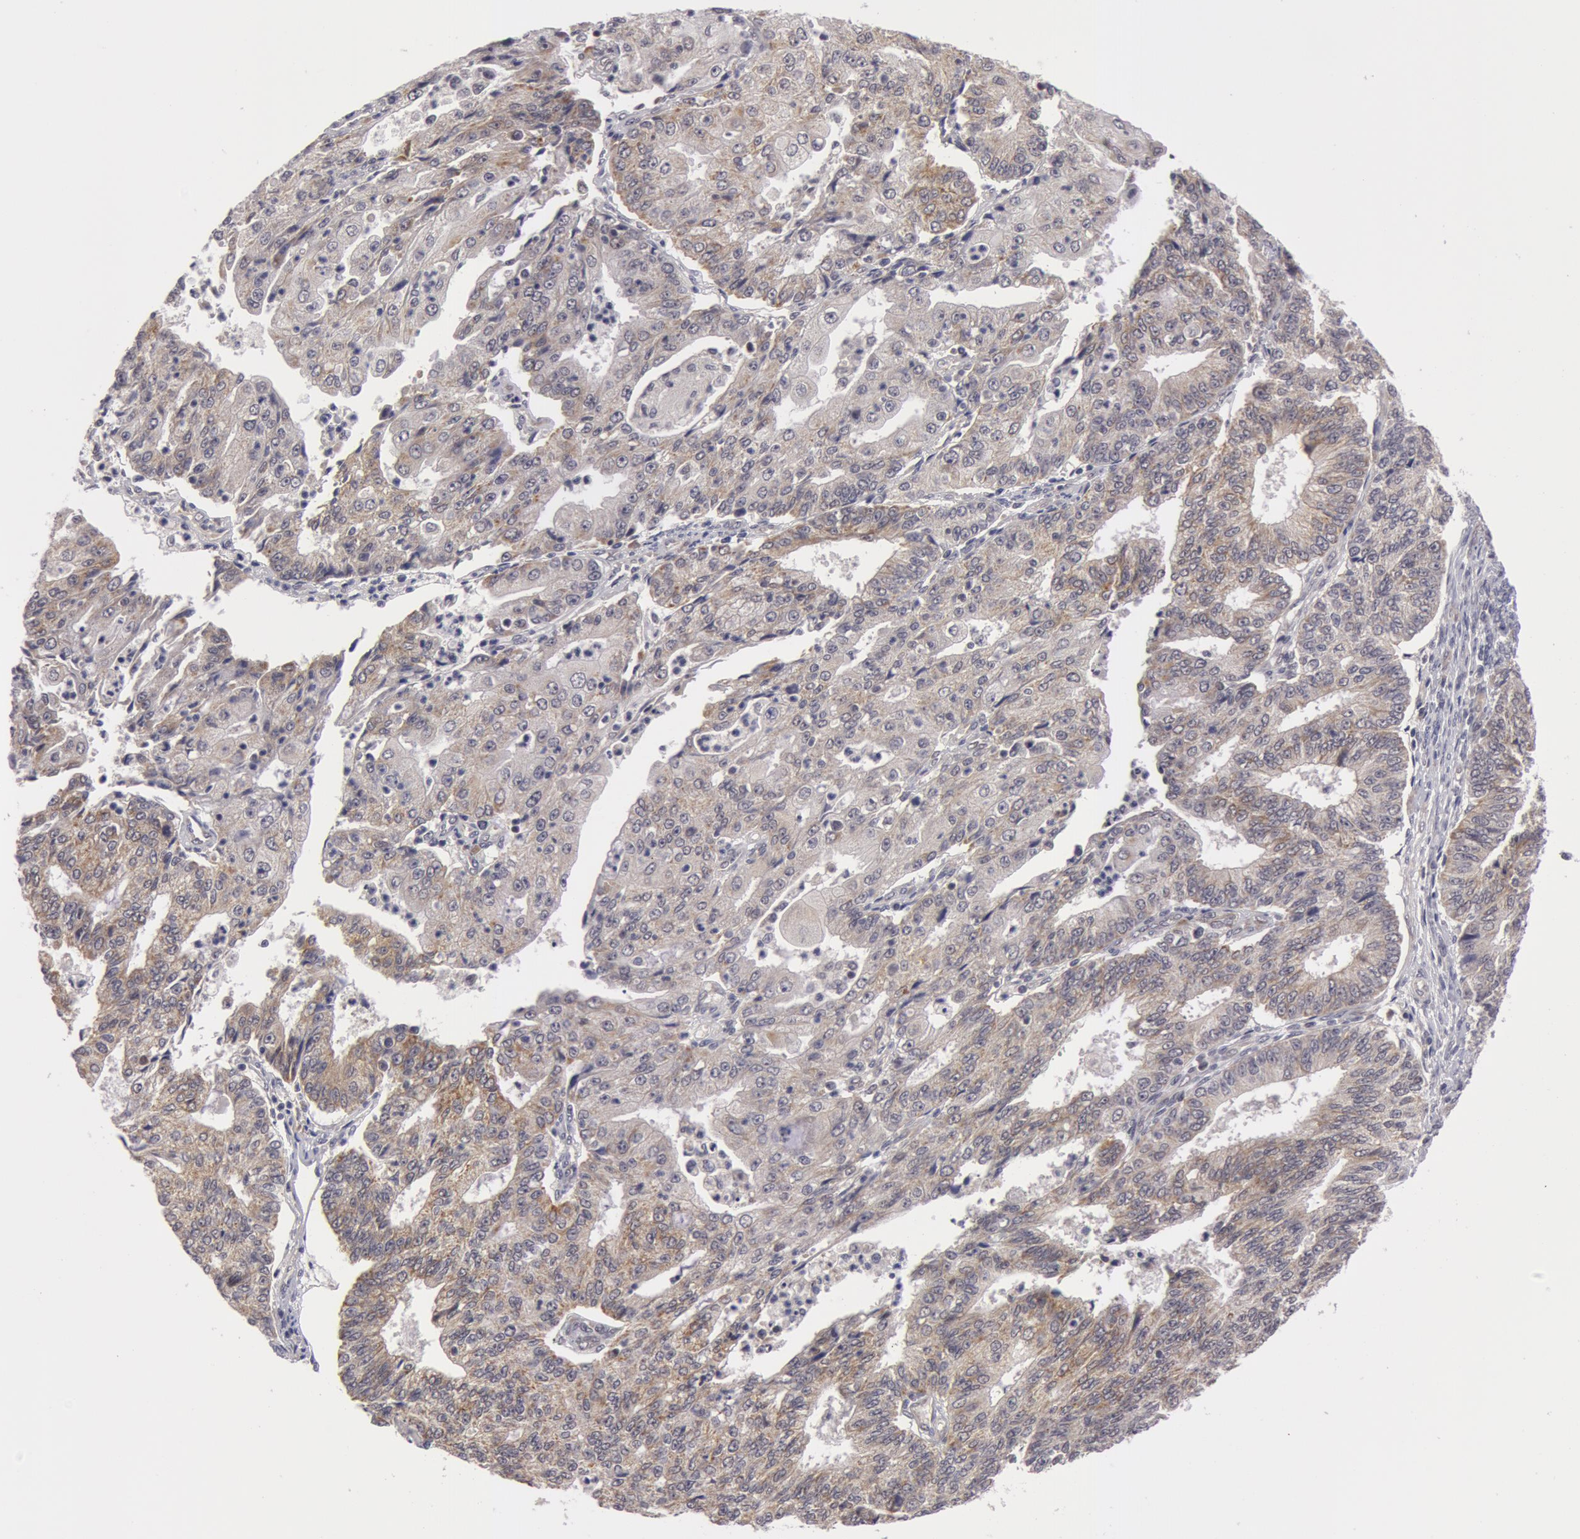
{"staining": {"intensity": "moderate", "quantity": "<25%", "location": "cytoplasmic/membranous"}, "tissue": "endometrial cancer", "cell_type": "Tumor cells", "image_type": "cancer", "snomed": [{"axis": "morphology", "description": "Adenocarcinoma, NOS"}, {"axis": "topography", "description": "Endometrium"}], "caption": "Moderate cytoplasmic/membranous staining is appreciated in about <25% of tumor cells in endometrial adenocarcinoma. Immunohistochemistry stains the protein in brown and the nuclei are stained blue.", "gene": "SYTL4", "patient": {"sex": "female", "age": 56}}